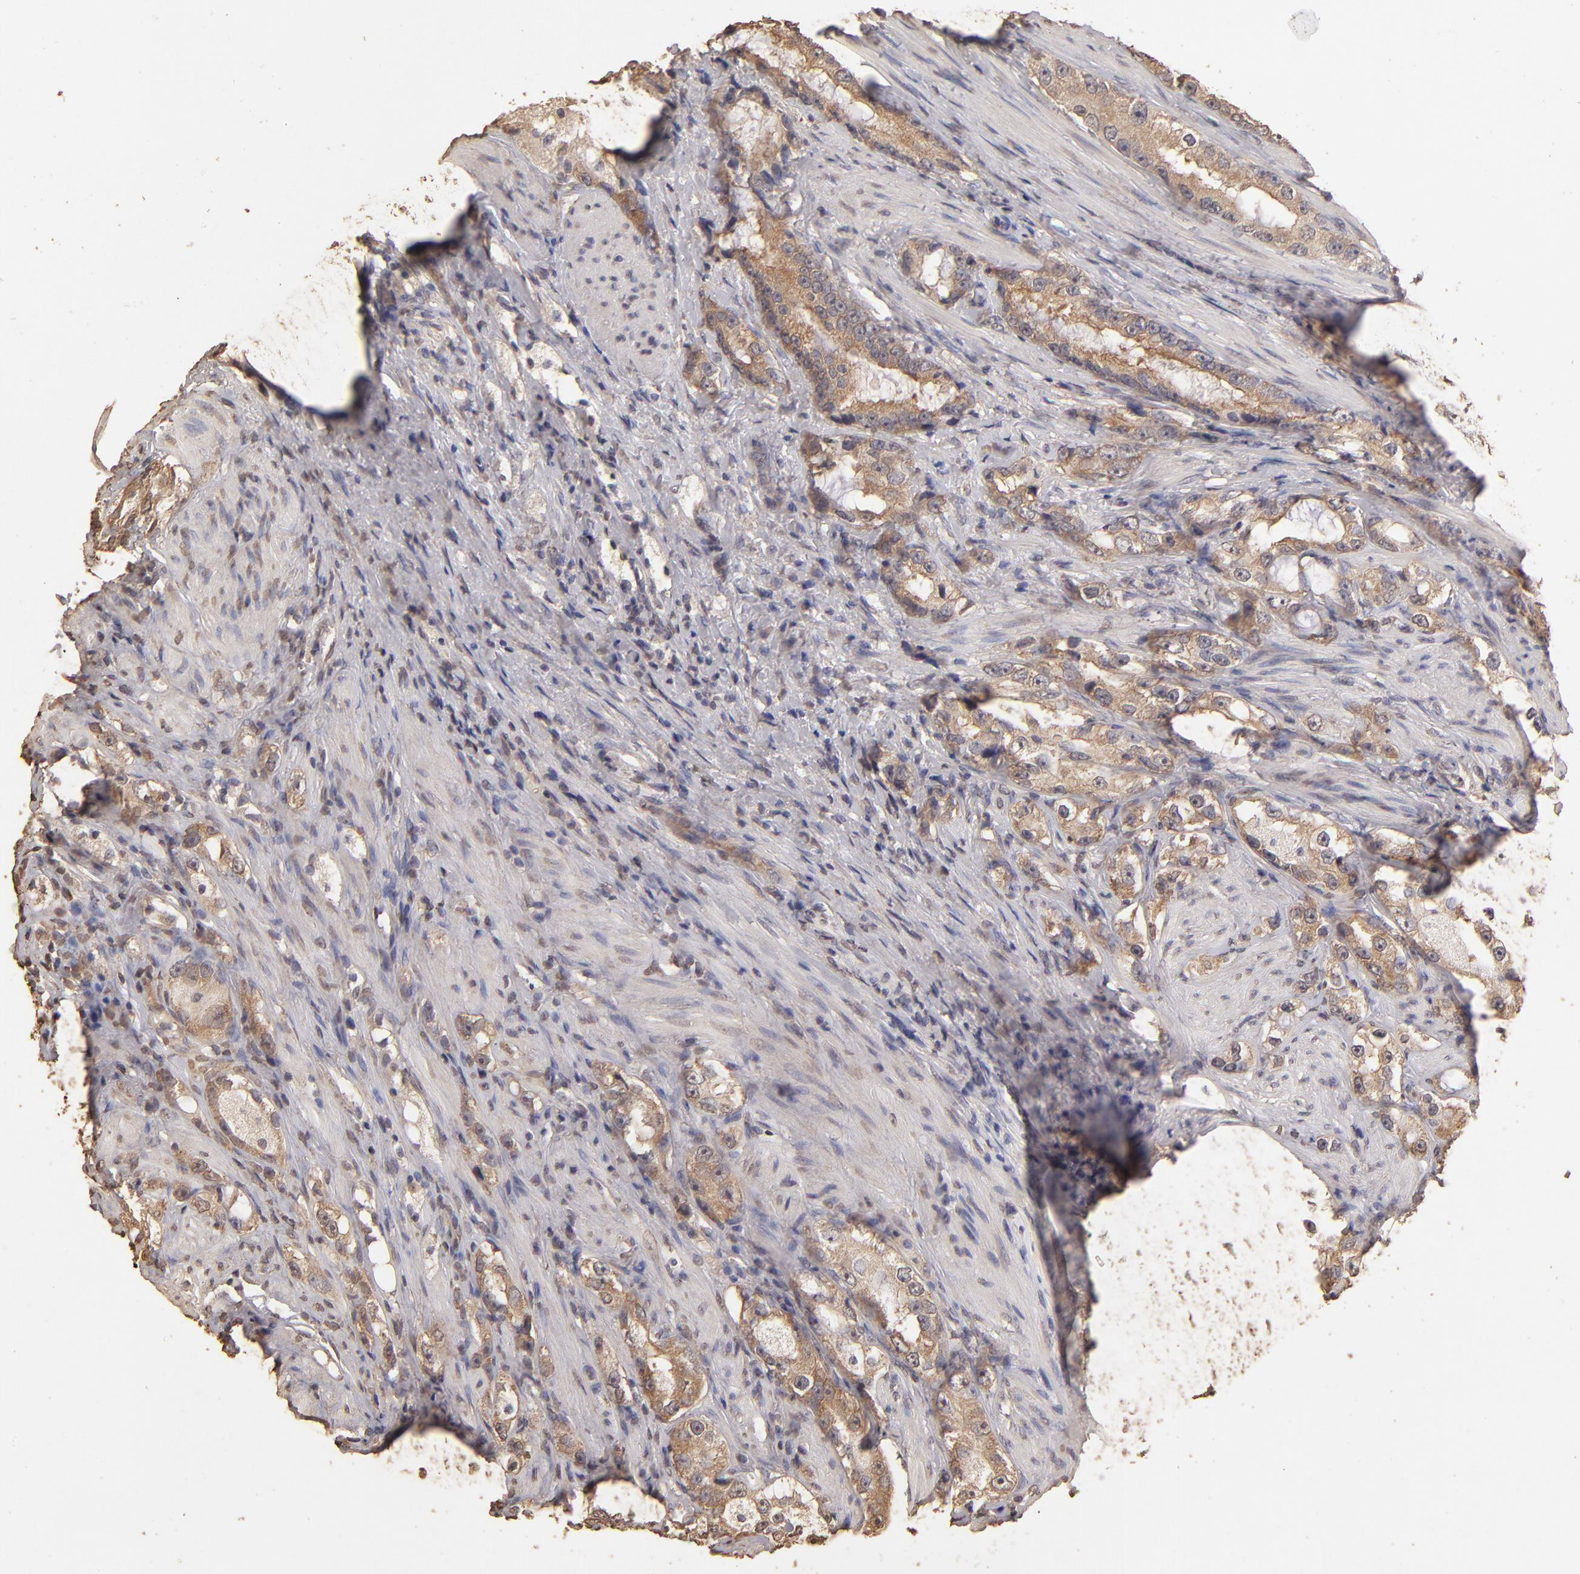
{"staining": {"intensity": "moderate", "quantity": "25%-75%", "location": "cytoplasmic/membranous"}, "tissue": "prostate cancer", "cell_type": "Tumor cells", "image_type": "cancer", "snomed": [{"axis": "morphology", "description": "Adenocarcinoma, High grade"}, {"axis": "topography", "description": "Prostate"}], "caption": "Prostate cancer stained with a protein marker displays moderate staining in tumor cells.", "gene": "OPHN1", "patient": {"sex": "male", "age": 63}}